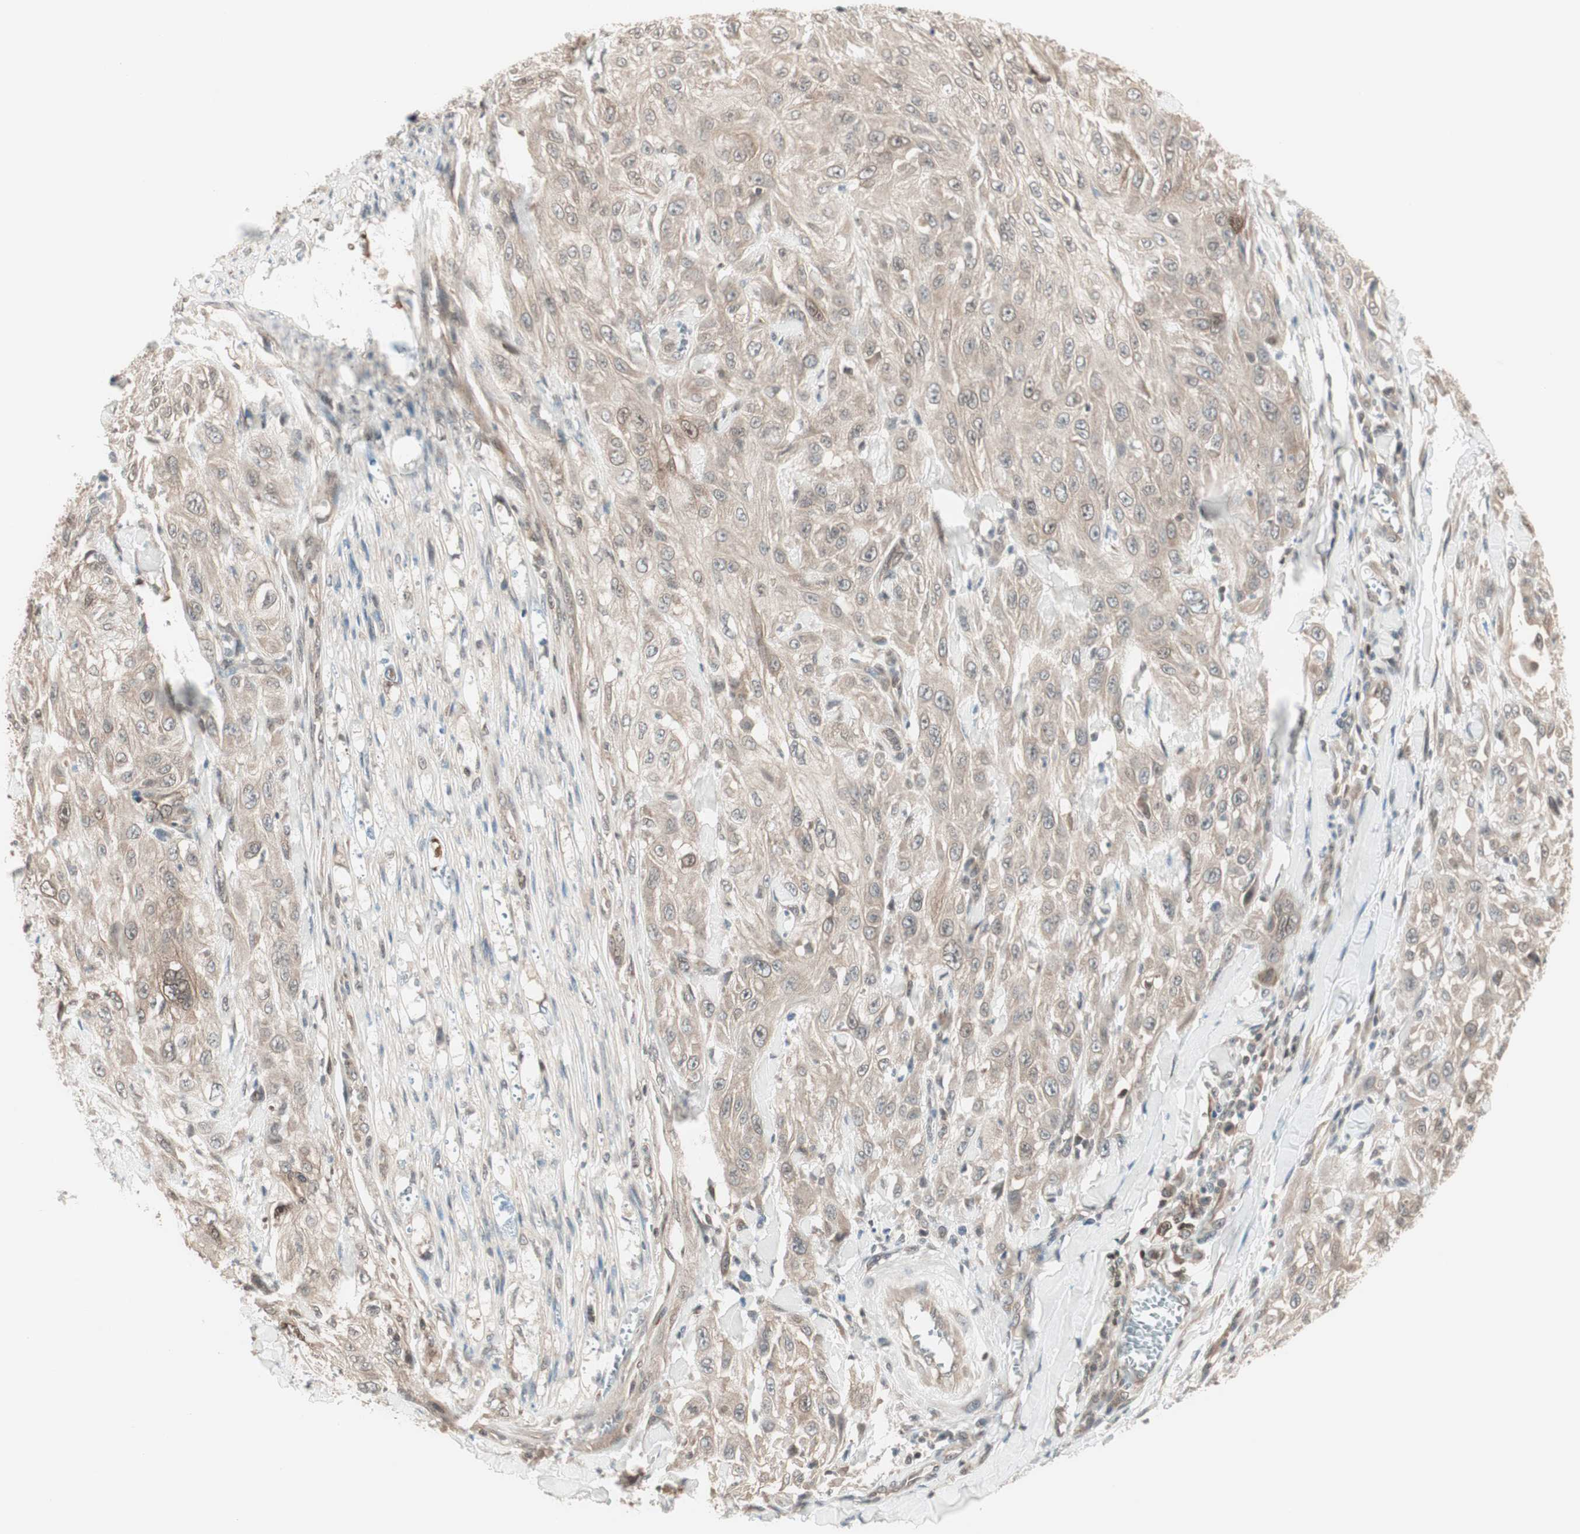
{"staining": {"intensity": "weak", "quantity": ">75%", "location": "cytoplasmic/membranous"}, "tissue": "skin cancer", "cell_type": "Tumor cells", "image_type": "cancer", "snomed": [{"axis": "morphology", "description": "Squamous cell carcinoma, NOS"}, {"axis": "morphology", "description": "Squamous cell carcinoma, metastatic, NOS"}, {"axis": "topography", "description": "Skin"}, {"axis": "topography", "description": "Lymph node"}], "caption": "Skin cancer stained for a protein displays weak cytoplasmic/membranous positivity in tumor cells. Nuclei are stained in blue.", "gene": "UBE2I", "patient": {"sex": "male", "age": 75}}